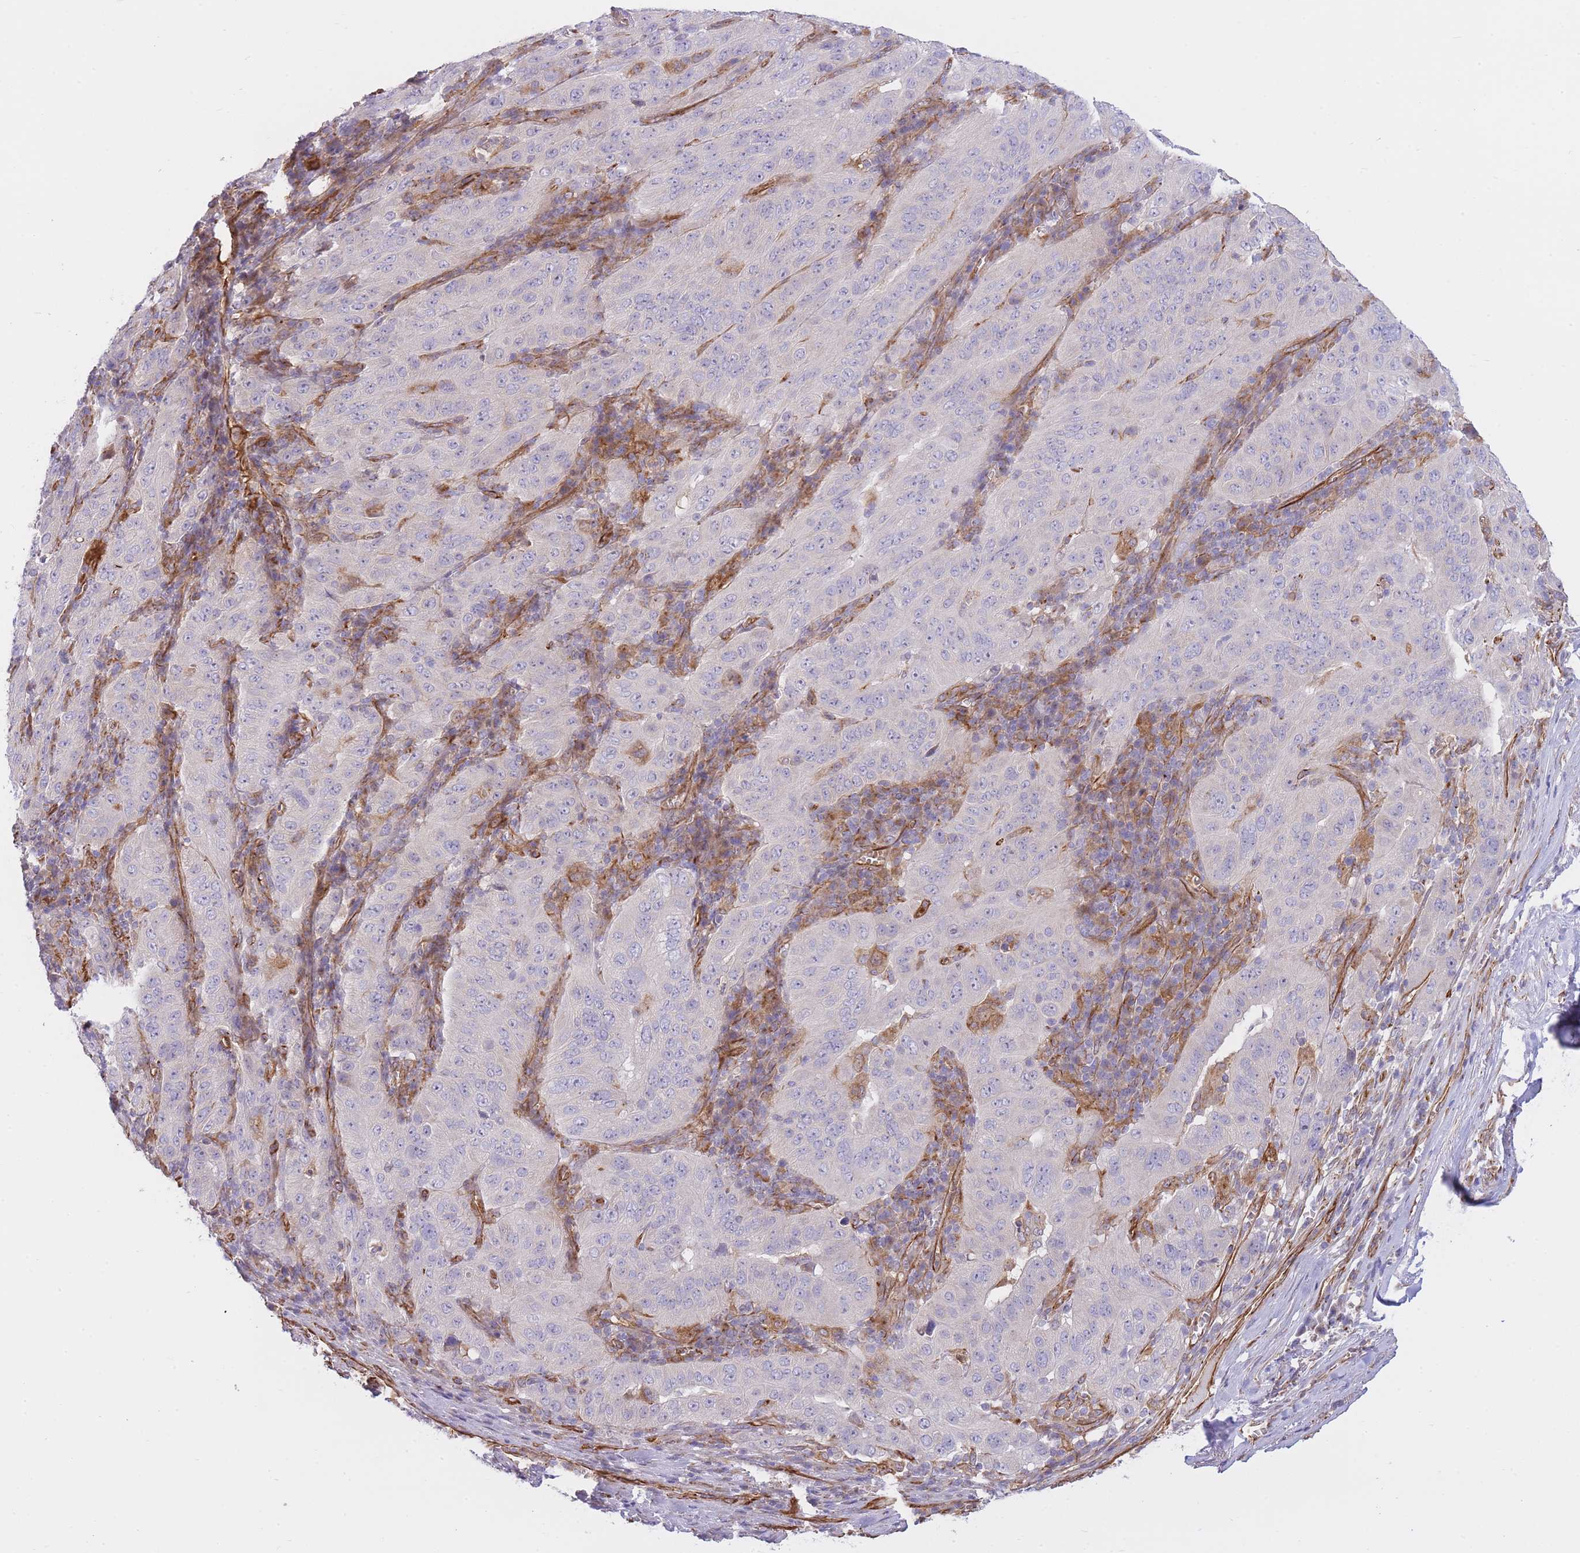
{"staining": {"intensity": "negative", "quantity": "none", "location": "none"}, "tissue": "pancreatic cancer", "cell_type": "Tumor cells", "image_type": "cancer", "snomed": [{"axis": "morphology", "description": "Adenocarcinoma, NOS"}, {"axis": "topography", "description": "Pancreas"}], "caption": "An image of human adenocarcinoma (pancreatic) is negative for staining in tumor cells.", "gene": "ECPAS", "patient": {"sex": "male", "age": 63}}